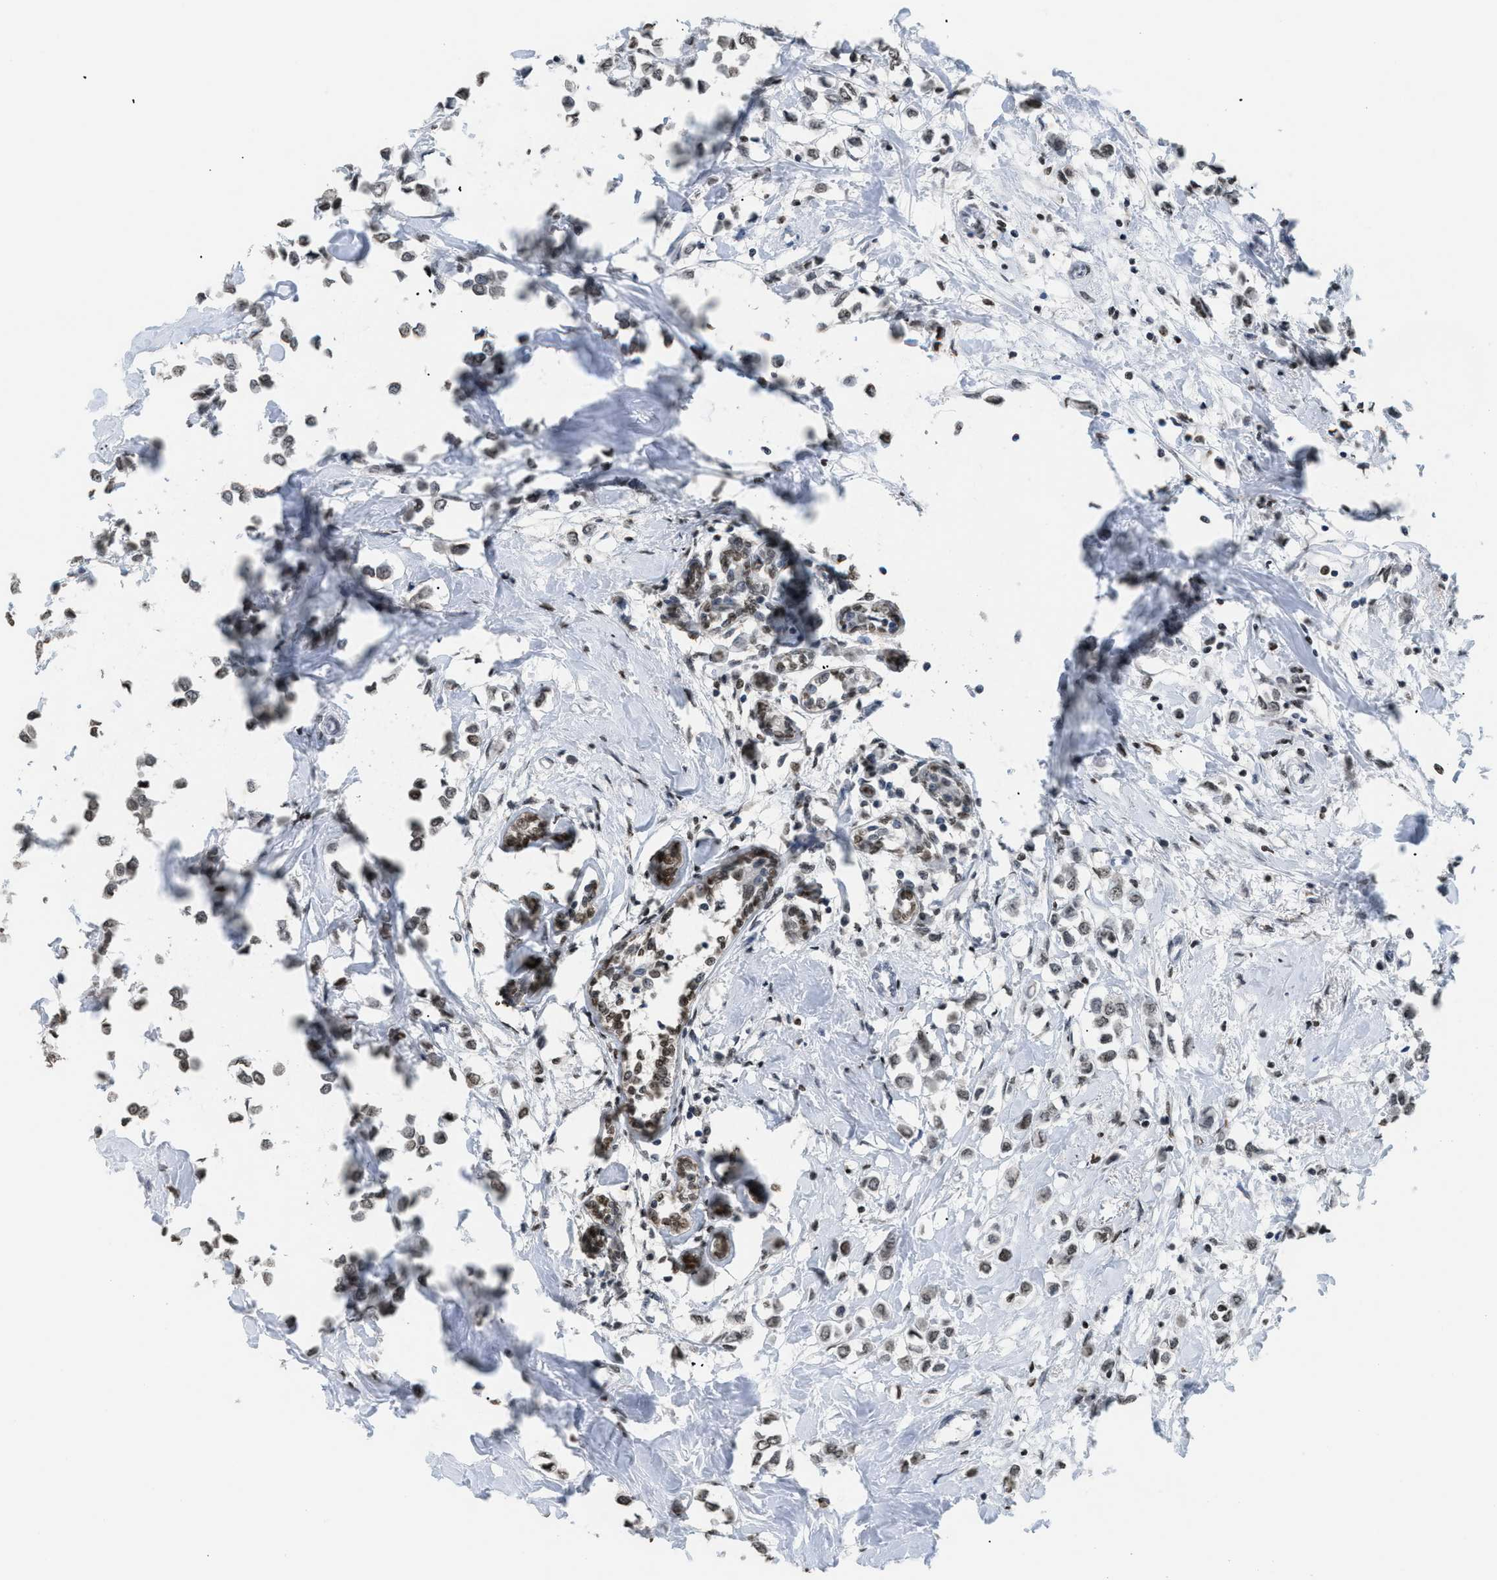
{"staining": {"intensity": "weak", "quantity": ">75%", "location": "nuclear"}, "tissue": "breast cancer", "cell_type": "Tumor cells", "image_type": "cancer", "snomed": [{"axis": "morphology", "description": "Lobular carcinoma"}, {"axis": "topography", "description": "Breast"}], "caption": "Tumor cells reveal low levels of weak nuclear expression in approximately >75% of cells in human lobular carcinoma (breast).", "gene": "HMGN2", "patient": {"sex": "female", "age": 51}}